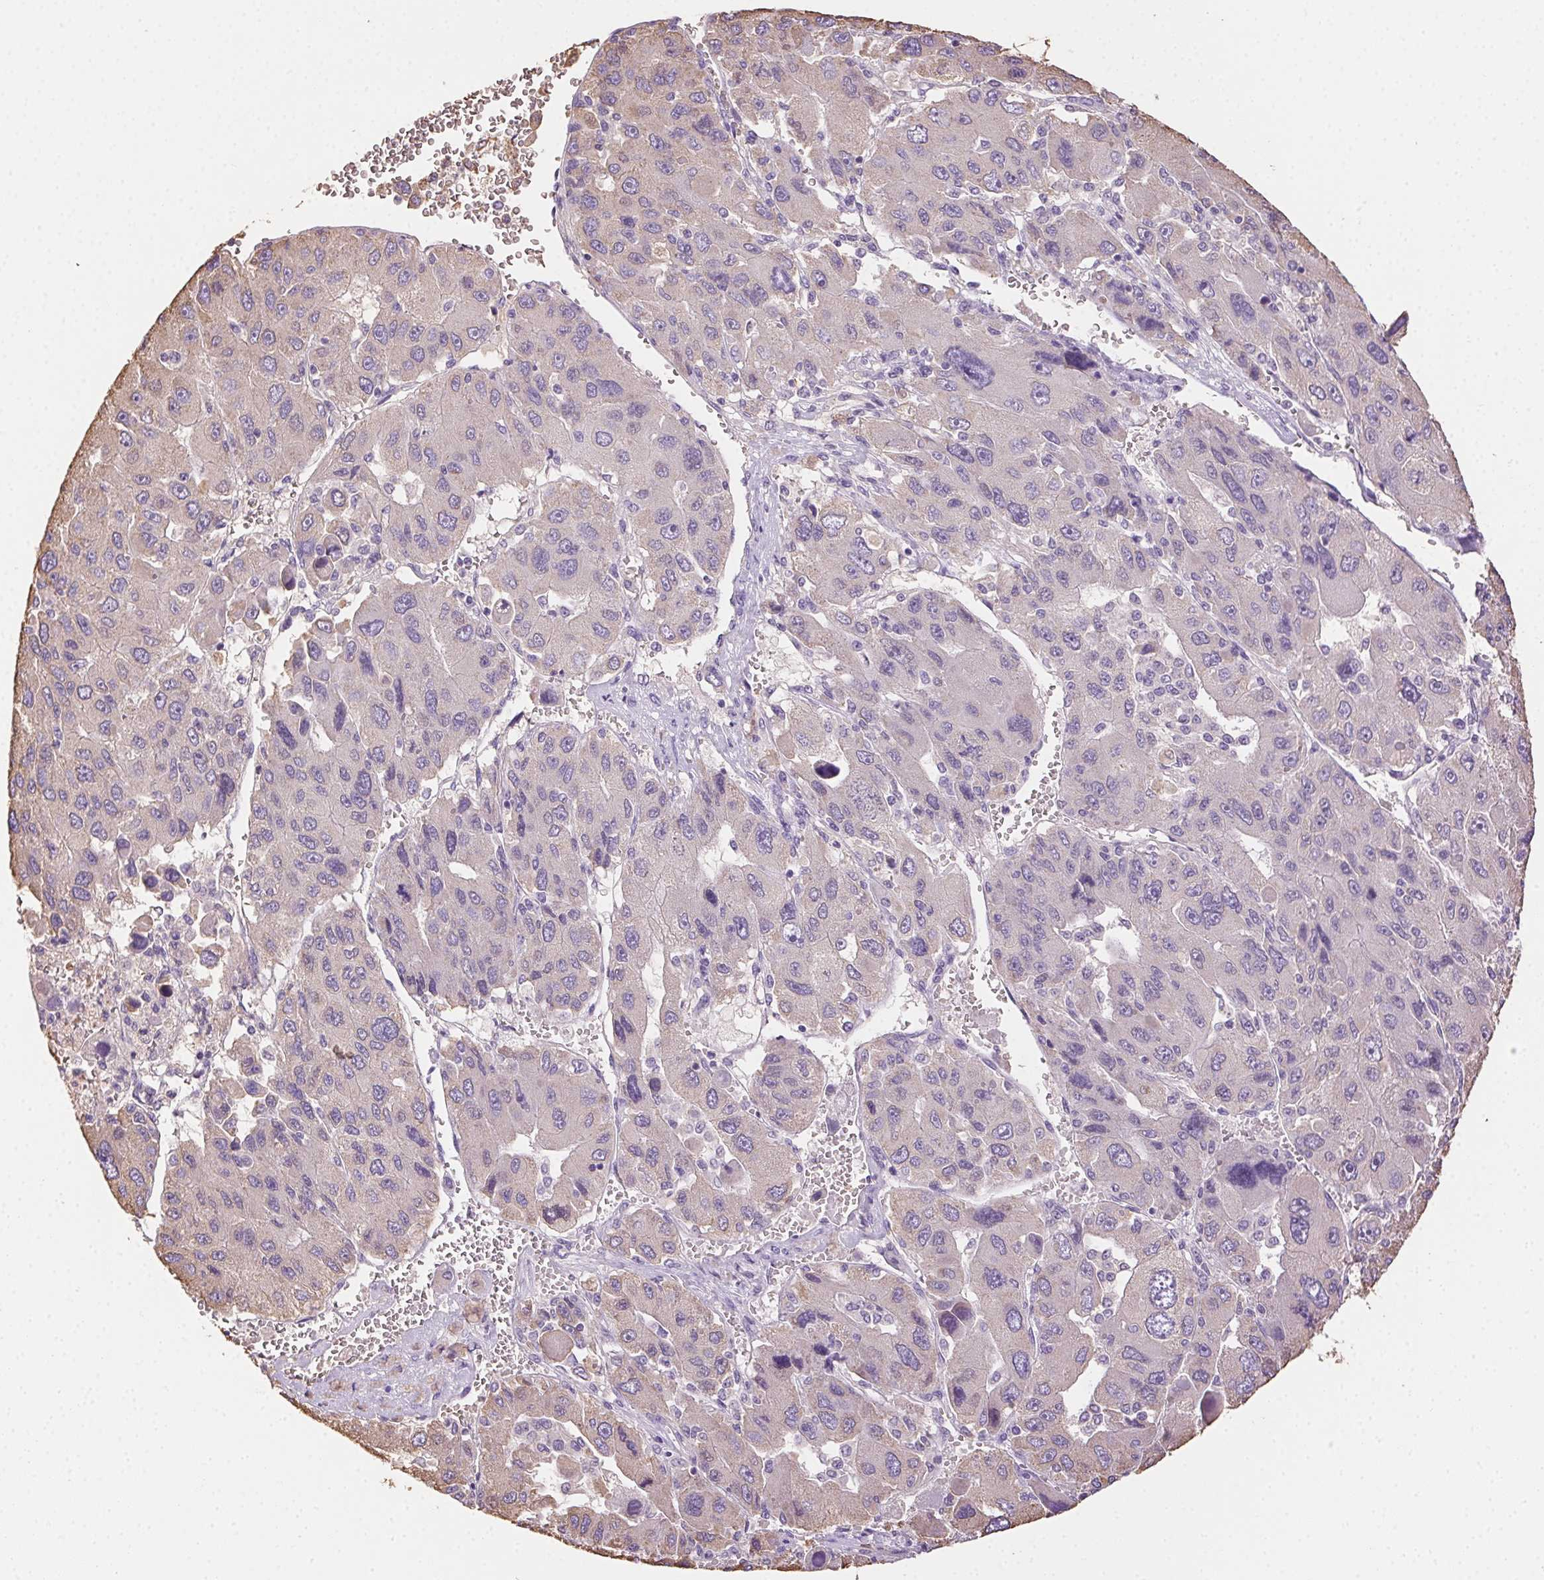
{"staining": {"intensity": "negative", "quantity": "none", "location": "none"}, "tissue": "liver cancer", "cell_type": "Tumor cells", "image_type": "cancer", "snomed": [{"axis": "morphology", "description": "Carcinoma, Hepatocellular, NOS"}, {"axis": "topography", "description": "Liver"}], "caption": "Immunohistochemistry (IHC) of liver hepatocellular carcinoma shows no expression in tumor cells.", "gene": "CLDN10", "patient": {"sex": "female", "age": 41}}